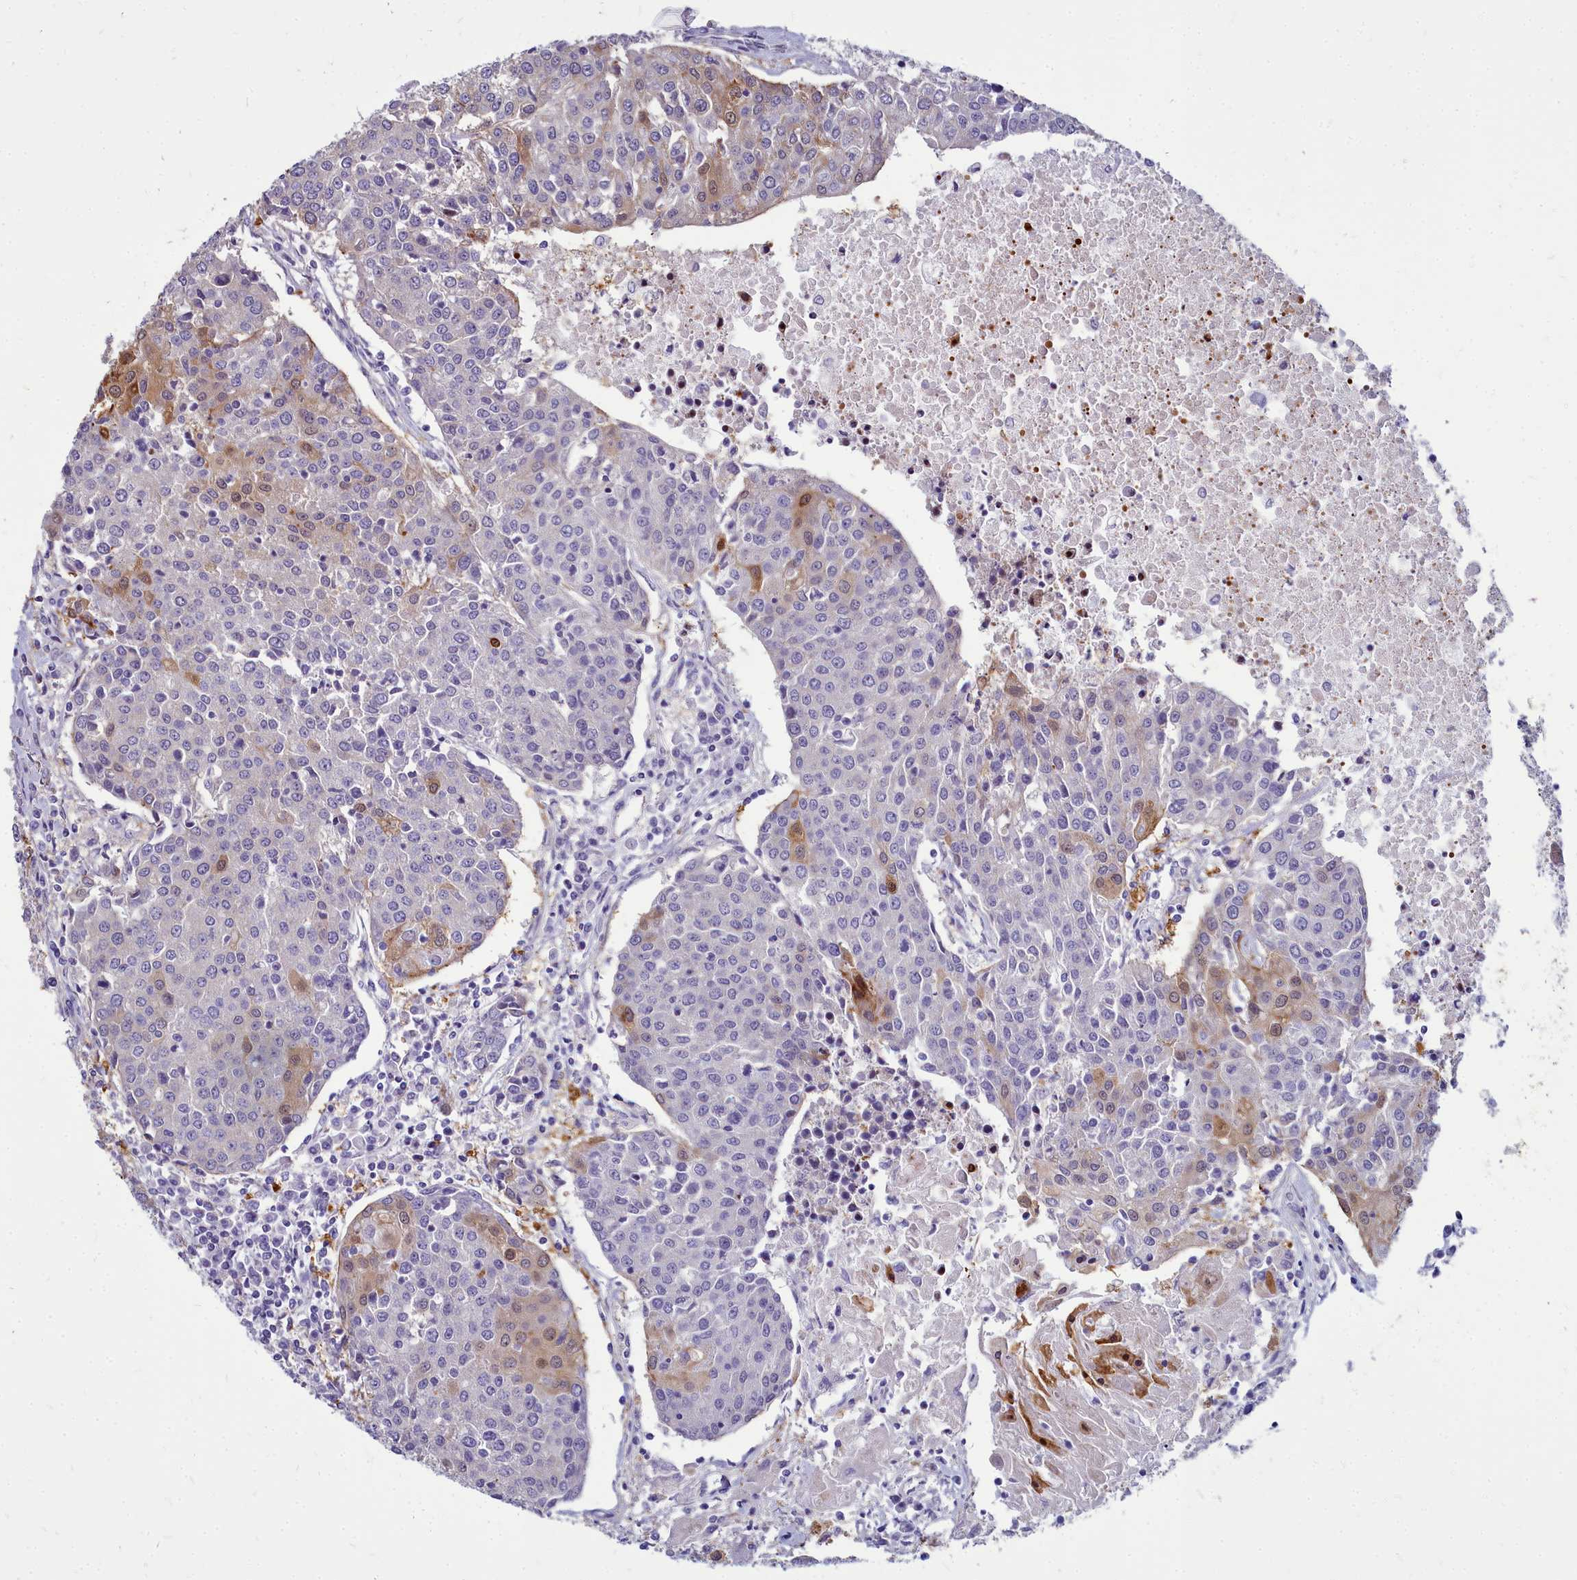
{"staining": {"intensity": "weak", "quantity": "<25%", "location": "cytoplasmic/membranous,nuclear"}, "tissue": "urothelial cancer", "cell_type": "Tumor cells", "image_type": "cancer", "snomed": [{"axis": "morphology", "description": "Urothelial carcinoma, High grade"}, {"axis": "topography", "description": "Urinary bladder"}], "caption": "Urothelial cancer was stained to show a protein in brown. There is no significant positivity in tumor cells.", "gene": "TTC5", "patient": {"sex": "female", "age": 85}}